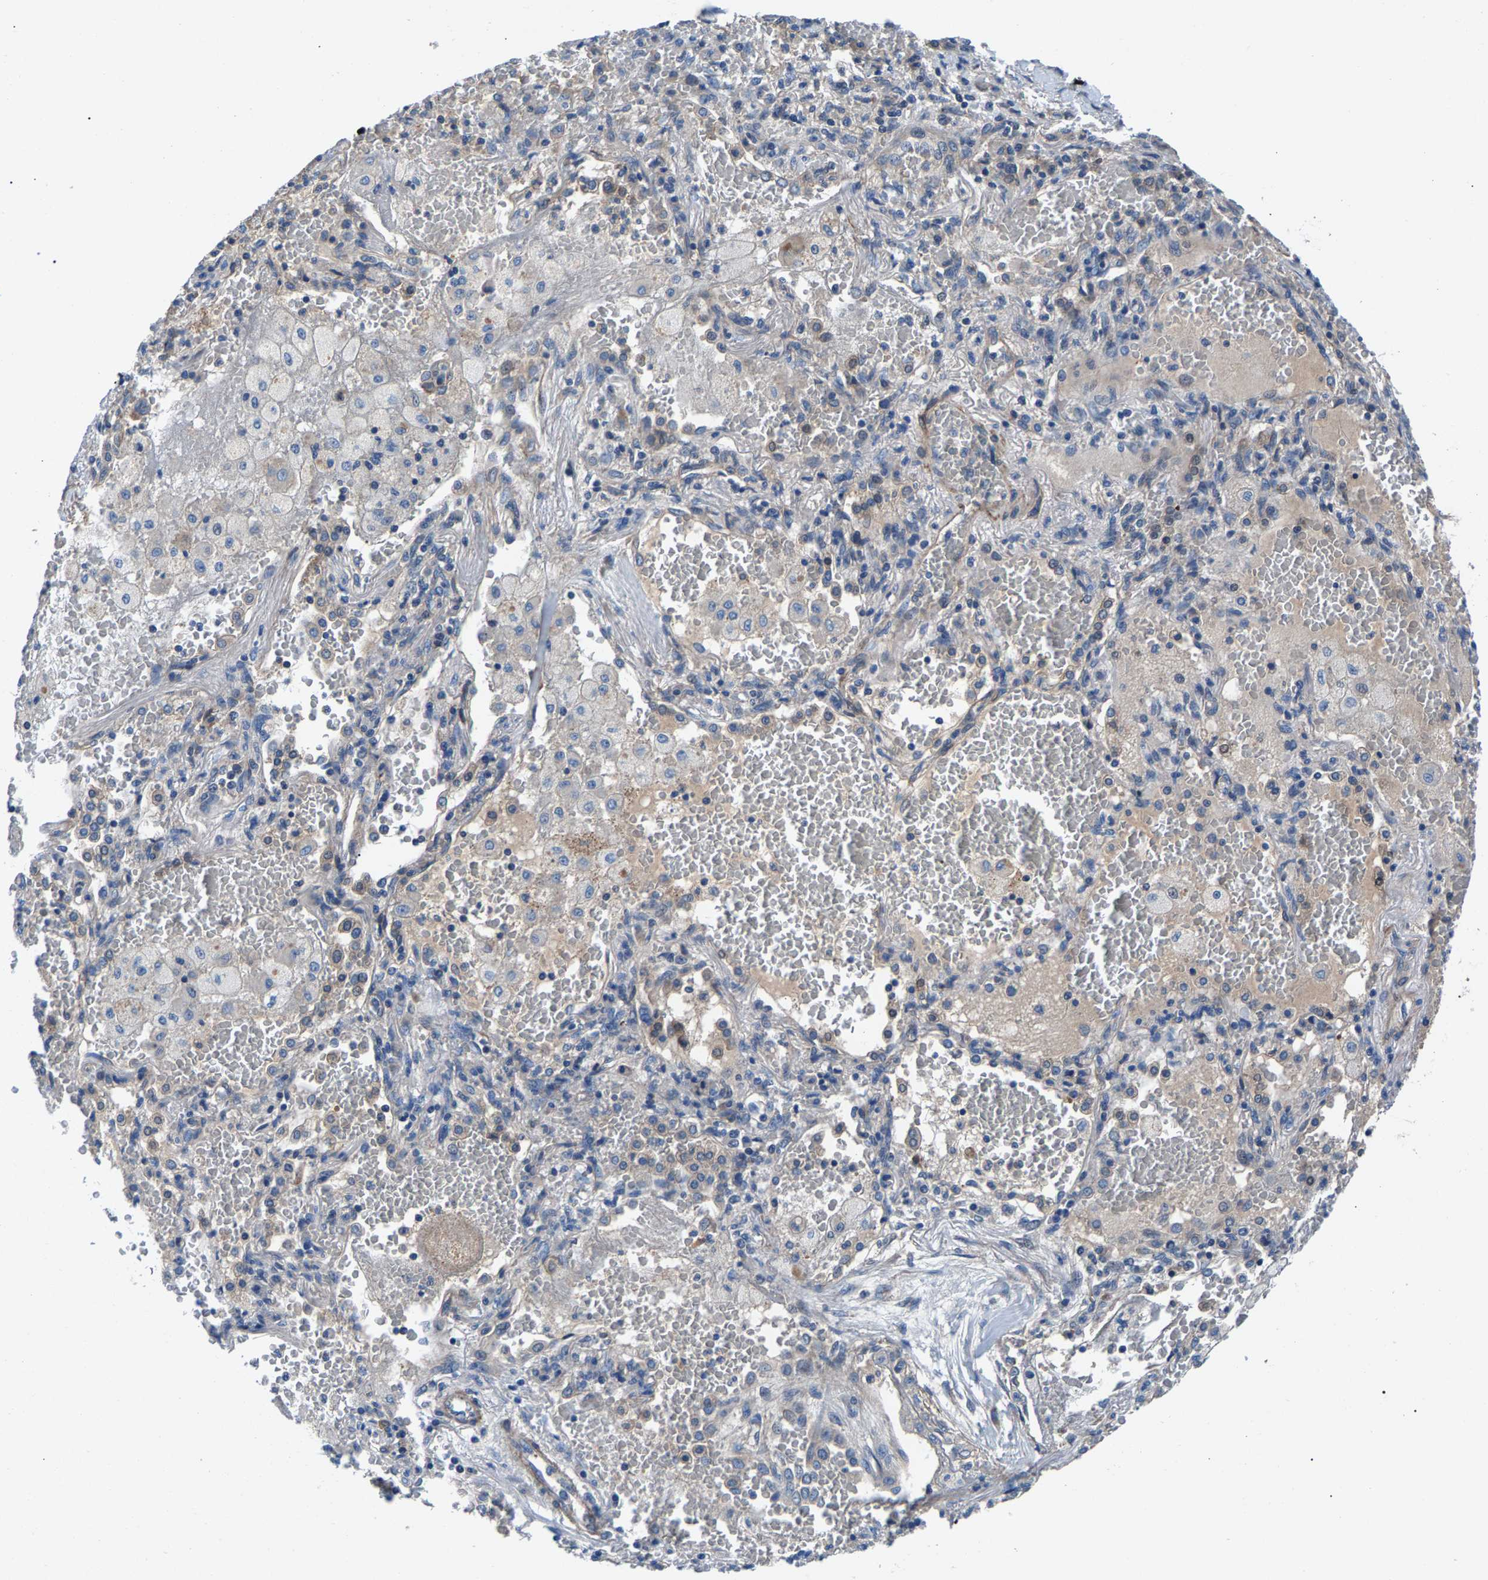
{"staining": {"intensity": "negative", "quantity": "none", "location": "none"}, "tissue": "lung cancer", "cell_type": "Tumor cells", "image_type": "cancer", "snomed": [{"axis": "morphology", "description": "Squamous cell carcinoma, NOS"}, {"axis": "topography", "description": "Lung"}], "caption": "A high-resolution photomicrograph shows IHC staining of lung squamous cell carcinoma, which shows no significant positivity in tumor cells. Brightfield microscopy of immunohistochemistry (IHC) stained with DAB (3,3'-diaminobenzidine) (brown) and hematoxylin (blue), captured at high magnification.", "gene": "CDRT4", "patient": {"sex": "male", "age": 61}}